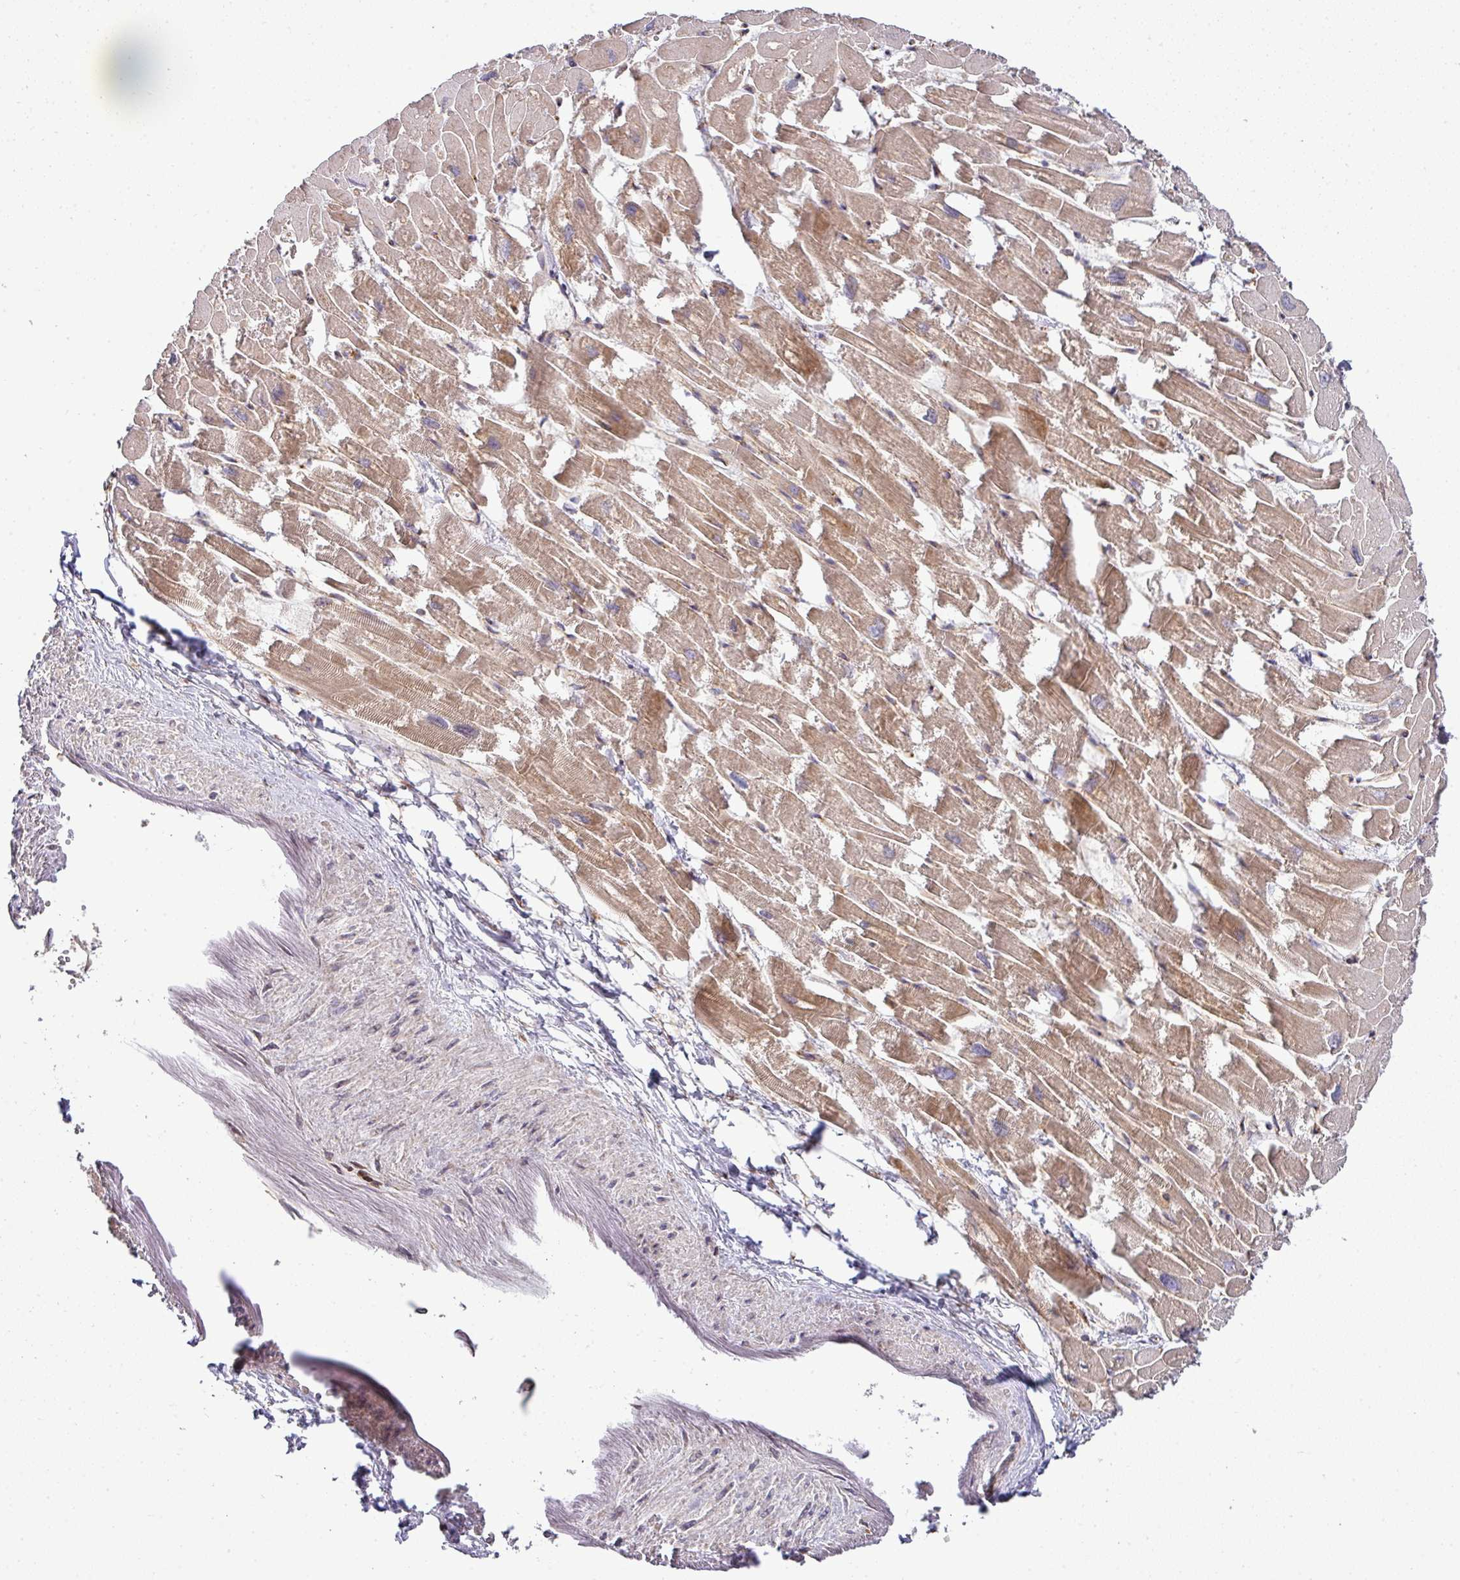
{"staining": {"intensity": "moderate", "quantity": ">75%", "location": "cytoplasmic/membranous"}, "tissue": "heart muscle", "cell_type": "Cardiomyocytes", "image_type": "normal", "snomed": [{"axis": "morphology", "description": "Normal tissue, NOS"}, {"axis": "topography", "description": "Heart"}], "caption": "This histopathology image displays immunohistochemistry (IHC) staining of unremarkable human heart muscle, with medium moderate cytoplasmic/membranous expression in approximately >75% of cardiomyocytes.", "gene": "TIMMDC1", "patient": {"sex": "male", "age": 54}}